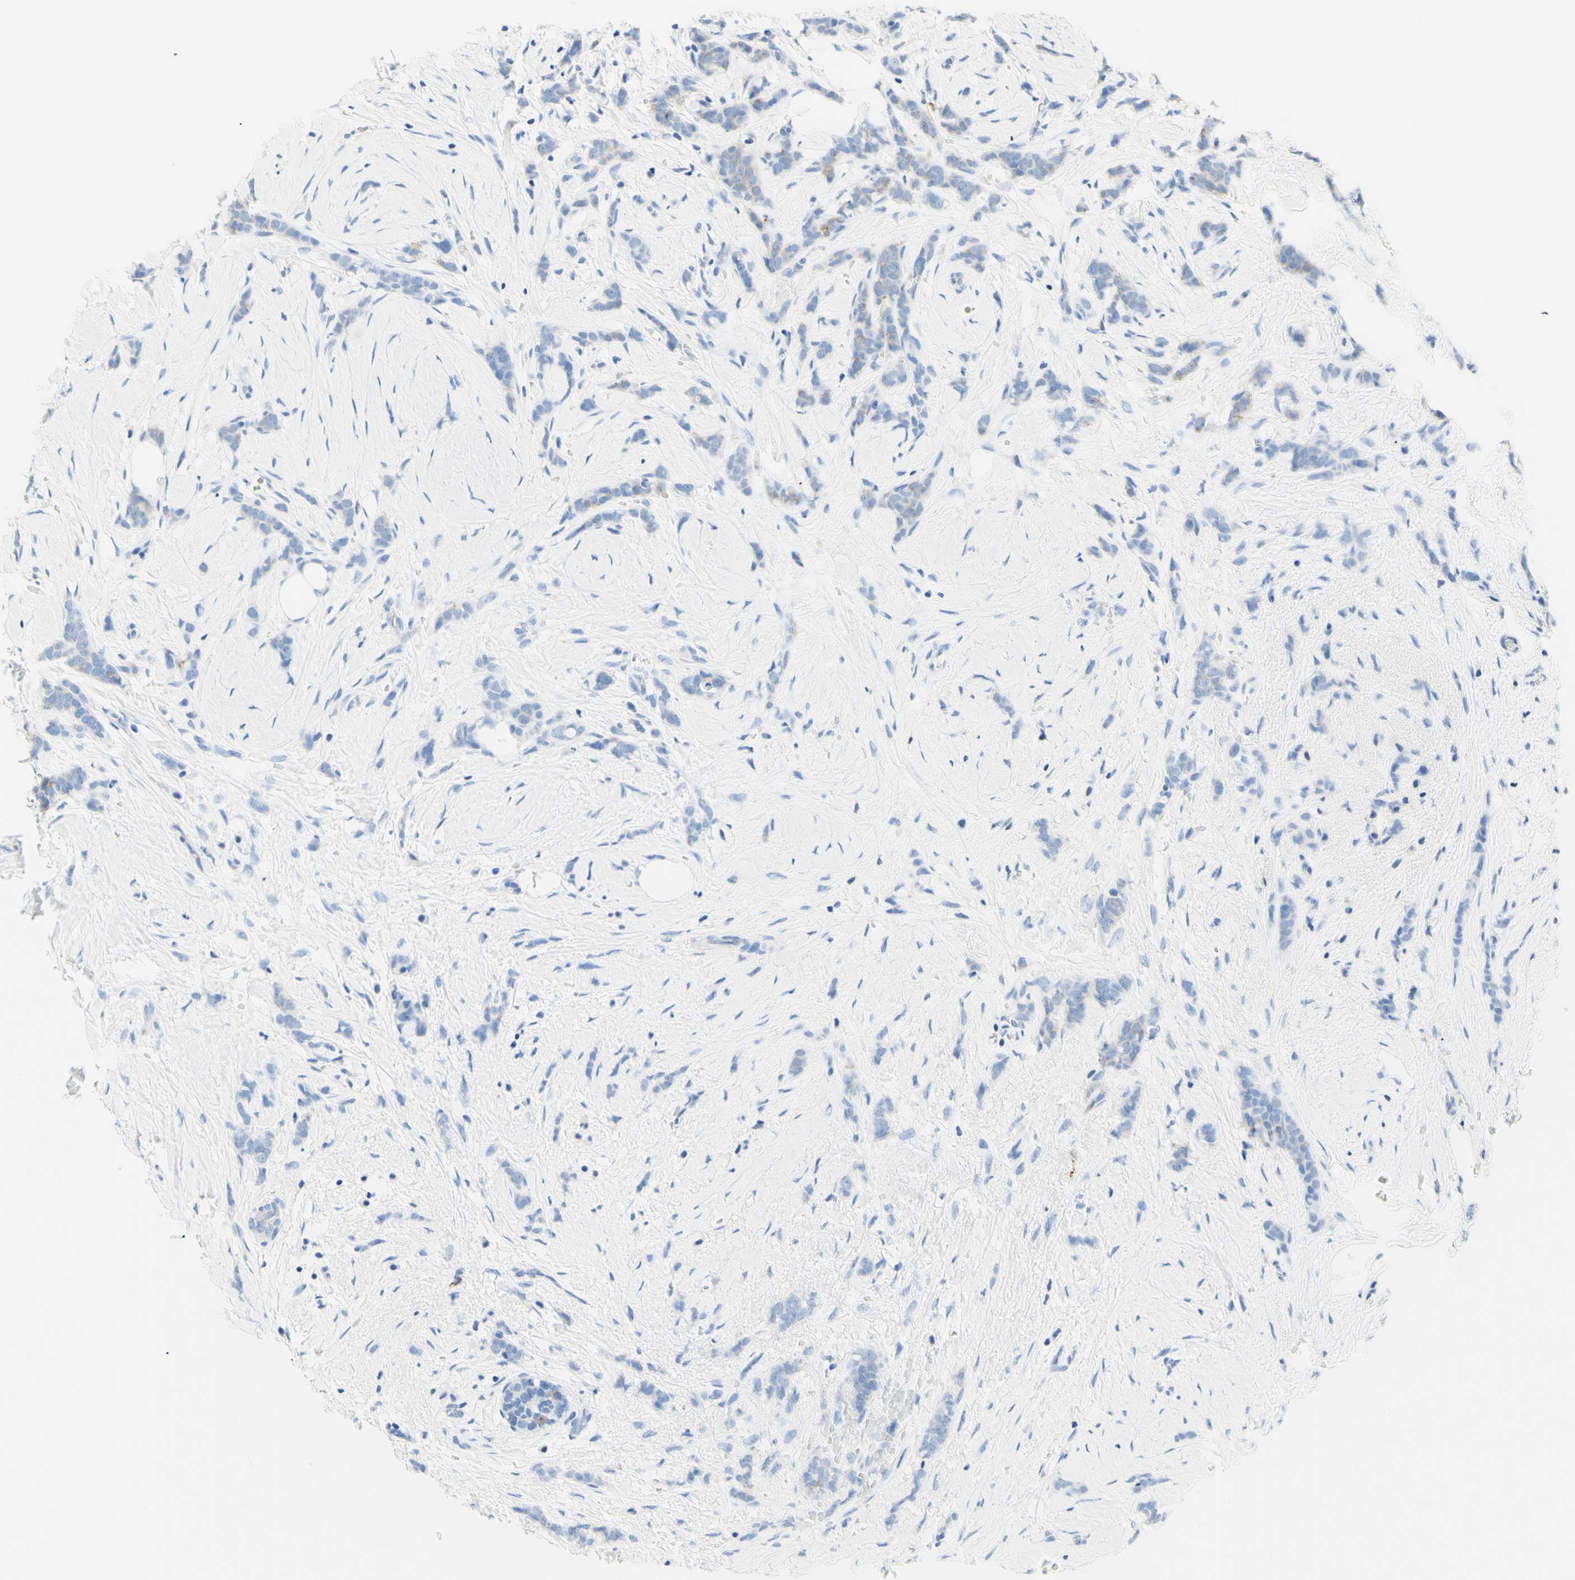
{"staining": {"intensity": "negative", "quantity": "none", "location": "none"}, "tissue": "breast cancer", "cell_type": "Tumor cells", "image_type": "cancer", "snomed": [{"axis": "morphology", "description": "Lobular carcinoma, in situ"}, {"axis": "morphology", "description": "Lobular carcinoma"}, {"axis": "topography", "description": "Breast"}], "caption": "Histopathology image shows no protein positivity in tumor cells of lobular carcinoma (breast) tissue.", "gene": "HPCA", "patient": {"sex": "female", "age": 41}}